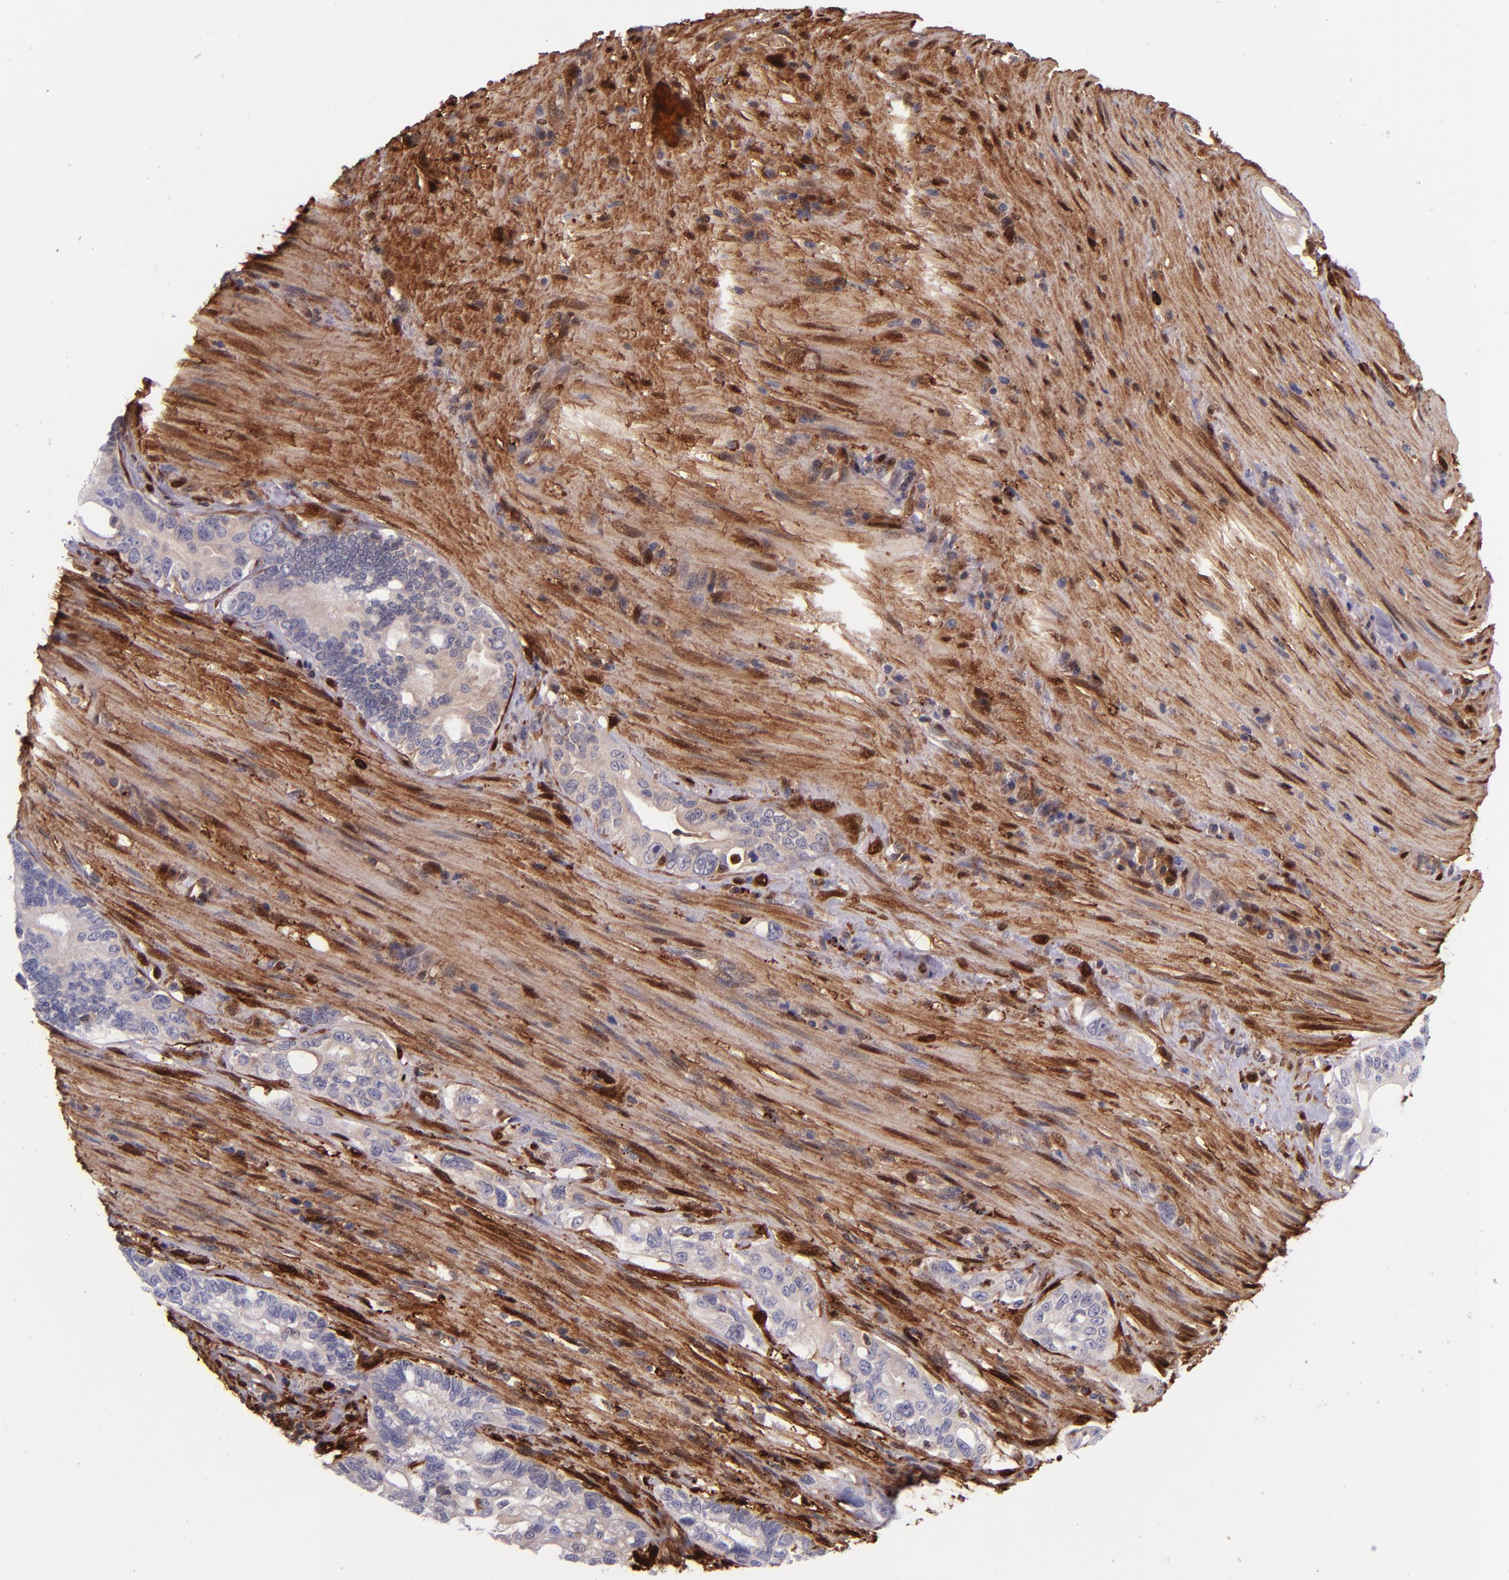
{"staining": {"intensity": "negative", "quantity": "none", "location": "none"}, "tissue": "pancreatic cancer", "cell_type": "Tumor cells", "image_type": "cancer", "snomed": [{"axis": "morphology", "description": "Normal tissue, NOS"}, {"axis": "topography", "description": "Pancreas"}], "caption": "High magnification brightfield microscopy of pancreatic cancer stained with DAB (3,3'-diaminobenzidine) (brown) and counterstained with hematoxylin (blue): tumor cells show no significant expression. (Stains: DAB (3,3'-diaminobenzidine) immunohistochemistry (IHC) with hematoxylin counter stain, Microscopy: brightfield microscopy at high magnification).", "gene": "LGALS1", "patient": {"sex": "male", "age": 42}}